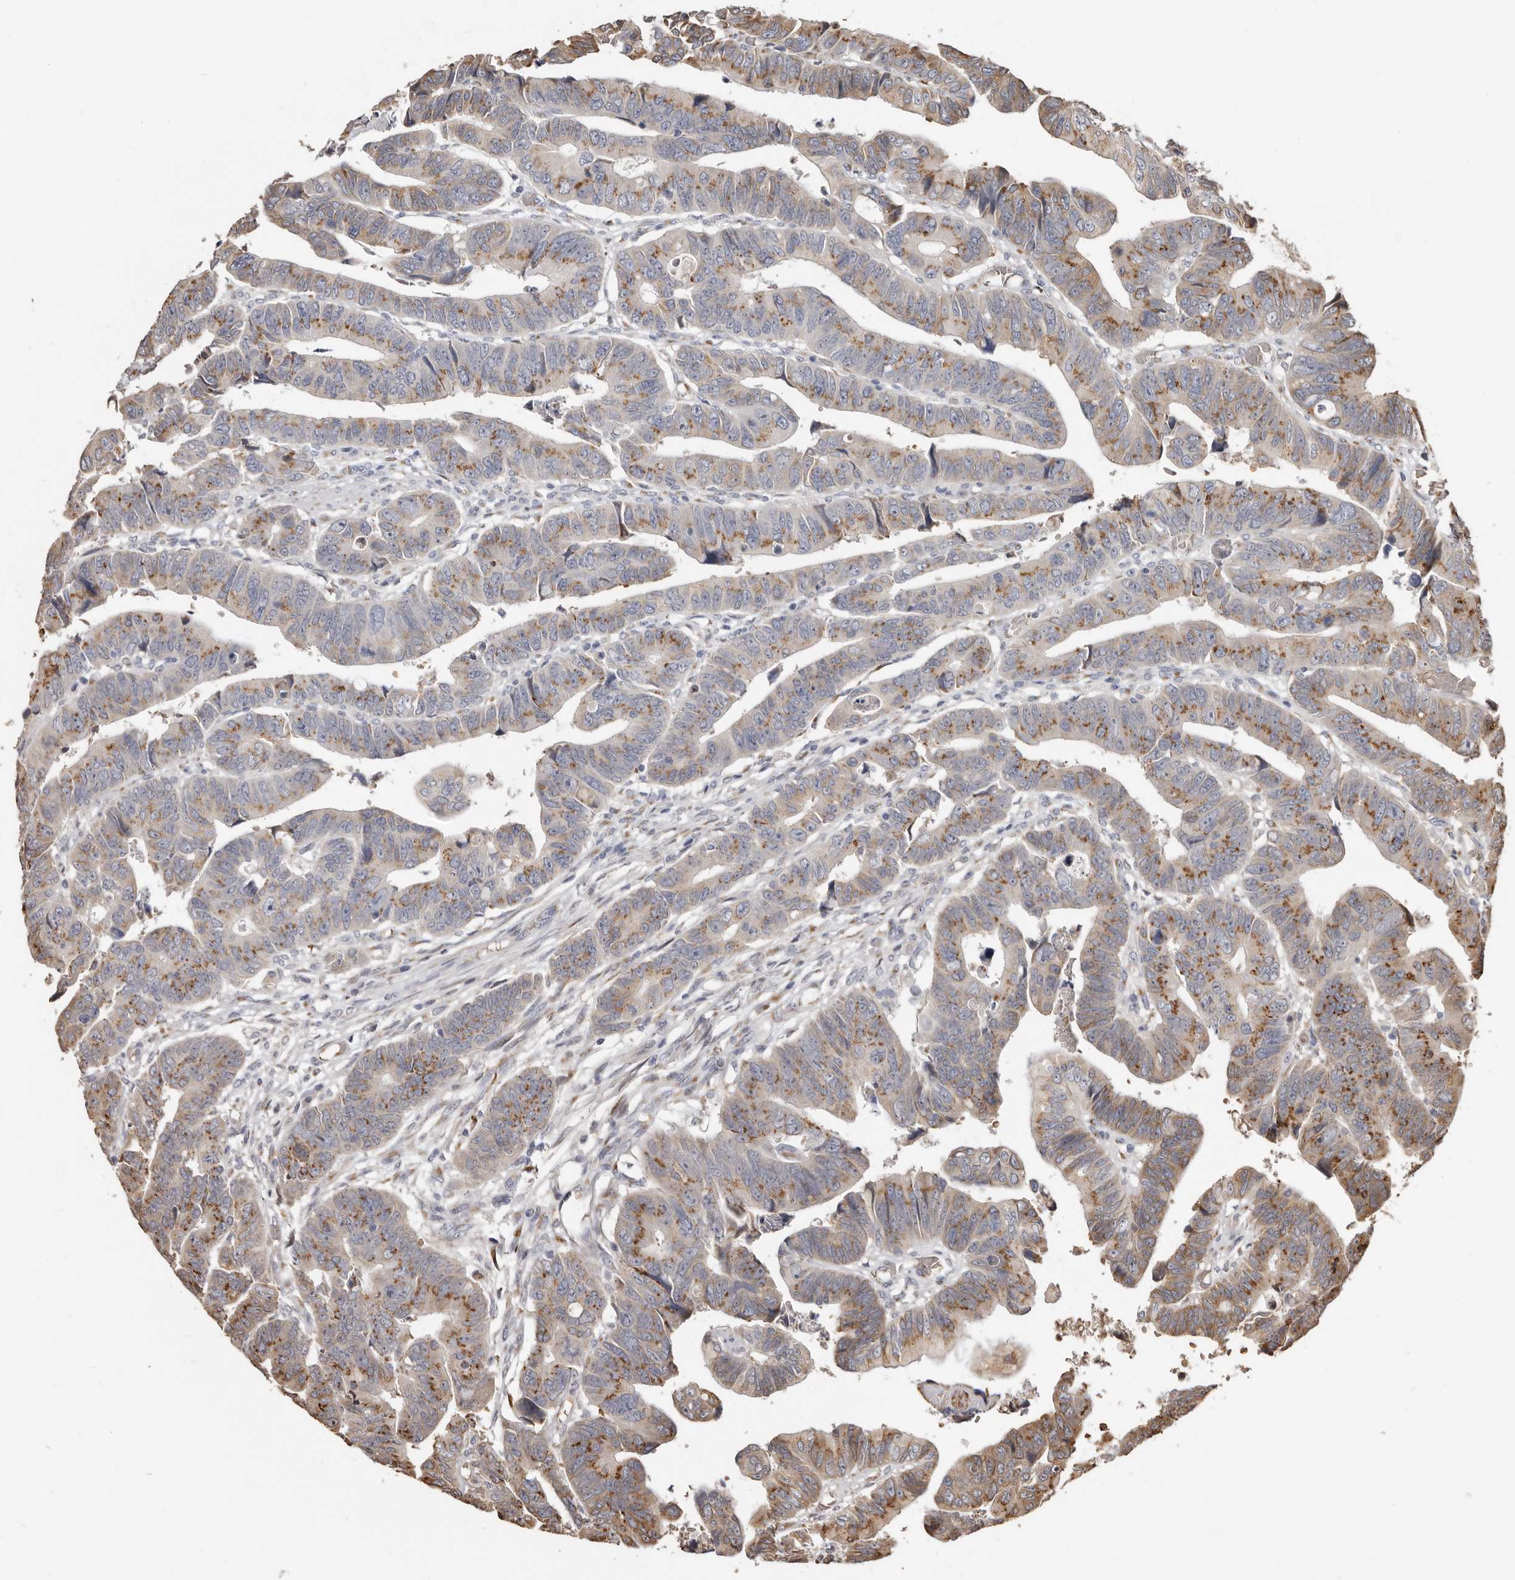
{"staining": {"intensity": "moderate", "quantity": ">75%", "location": "cytoplasmic/membranous"}, "tissue": "colorectal cancer", "cell_type": "Tumor cells", "image_type": "cancer", "snomed": [{"axis": "morphology", "description": "Adenocarcinoma, NOS"}, {"axis": "topography", "description": "Rectum"}], "caption": "Moderate cytoplasmic/membranous staining is present in approximately >75% of tumor cells in colorectal cancer.", "gene": "ENTREP1", "patient": {"sex": "female", "age": 65}}